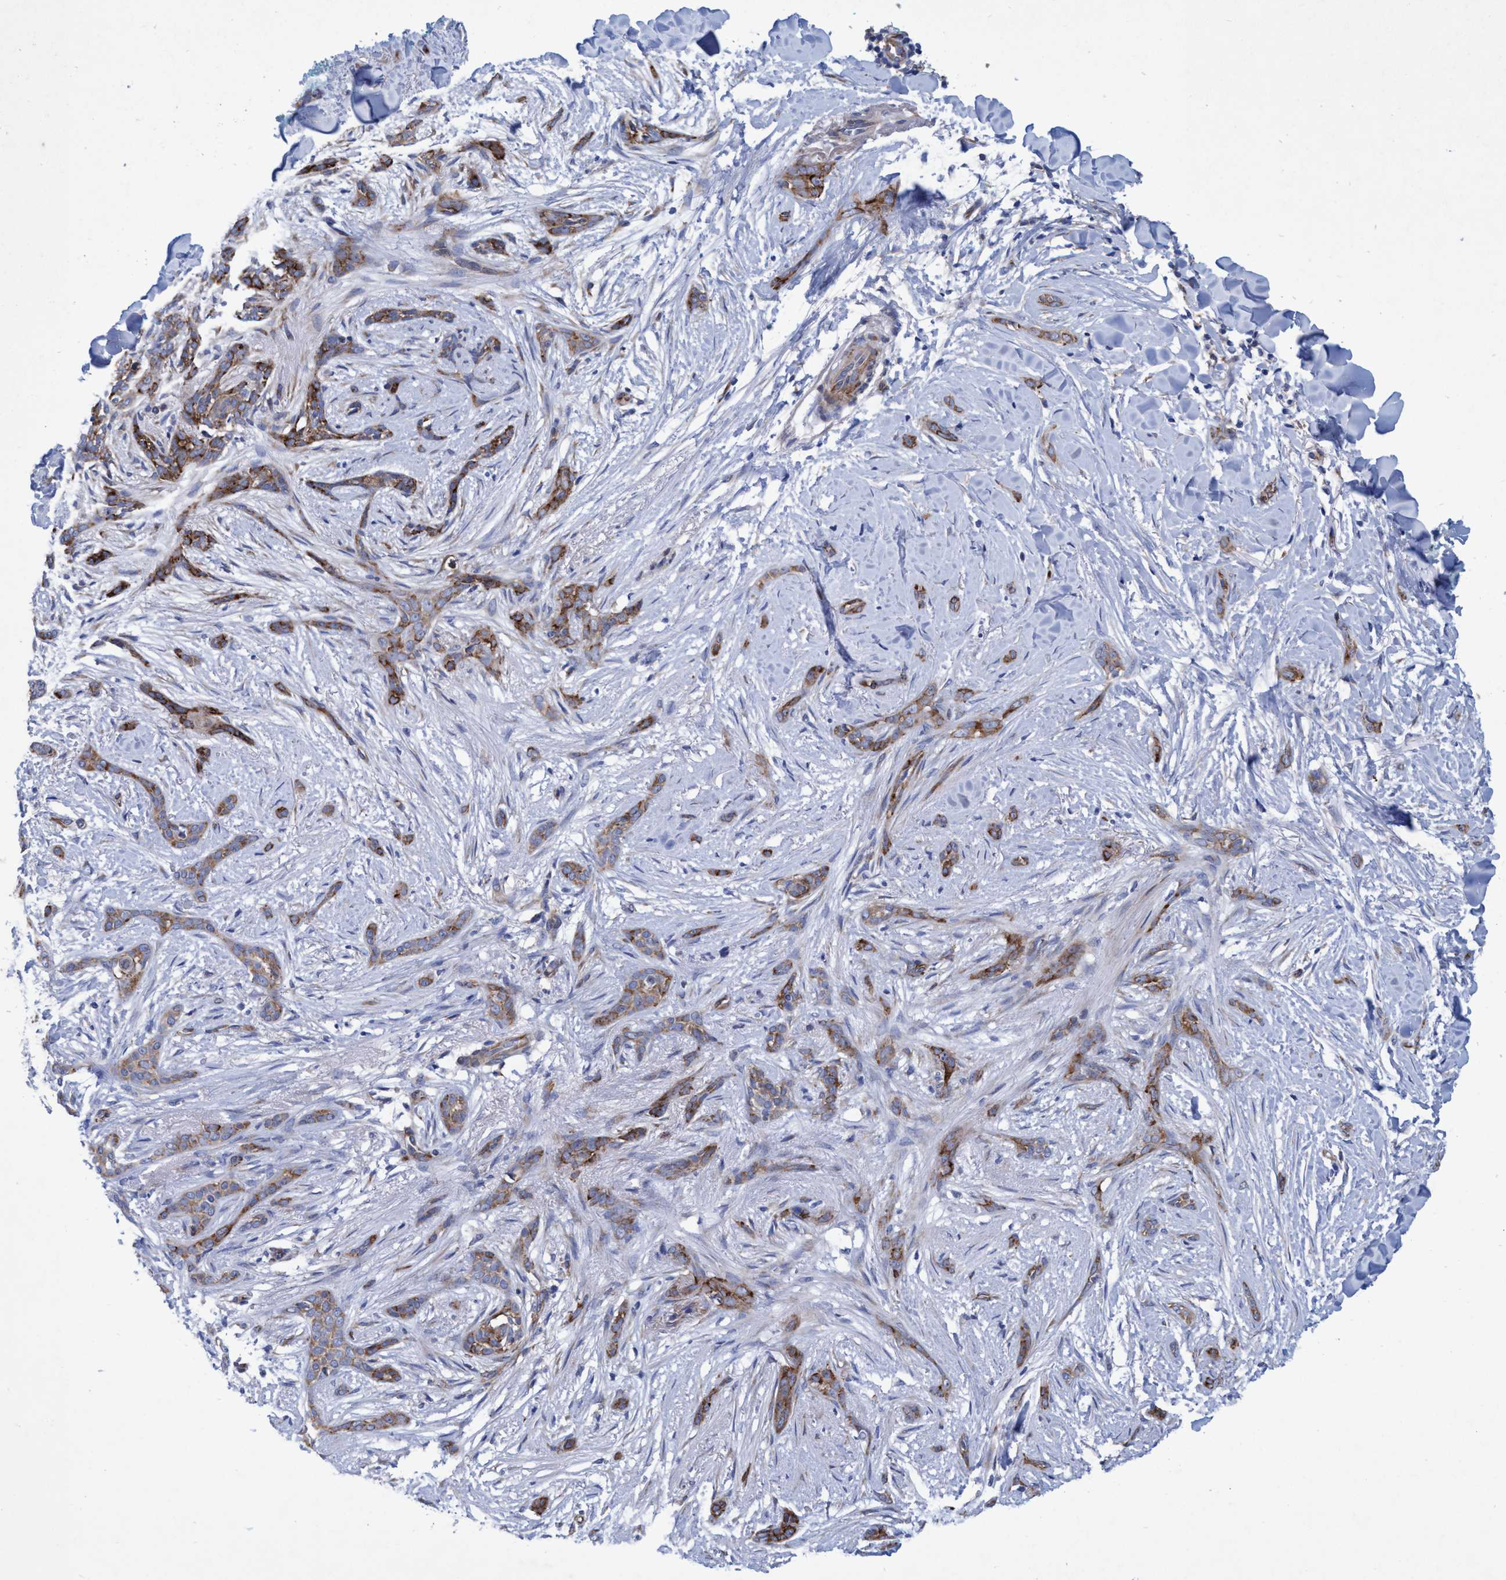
{"staining": {"intensity": "moderate", "quantity": ">75%", "location": "cytoplasmic/membranous"}, "tissue": "skin cancer", "cell_type": "Tumor cells", "image_type": "cancer", "snomed": [{"axis": "morphology", "description": "Basal cell carcinoma"}, {"axis": "morphology", "description": "Adnexal tumor, benign"}, {"axis": "topography", "description": "Skin"}], "caption": "The micrograph exhibits a brown stain indicating the presence of a protein in the cytoplasmic/membranous of tumor cells in skin cancer (benign adnexal tumor). Nuclei are stained in blue.", "gene": "R3HCC1", "patient": {"sex": "female", "age": 42}}